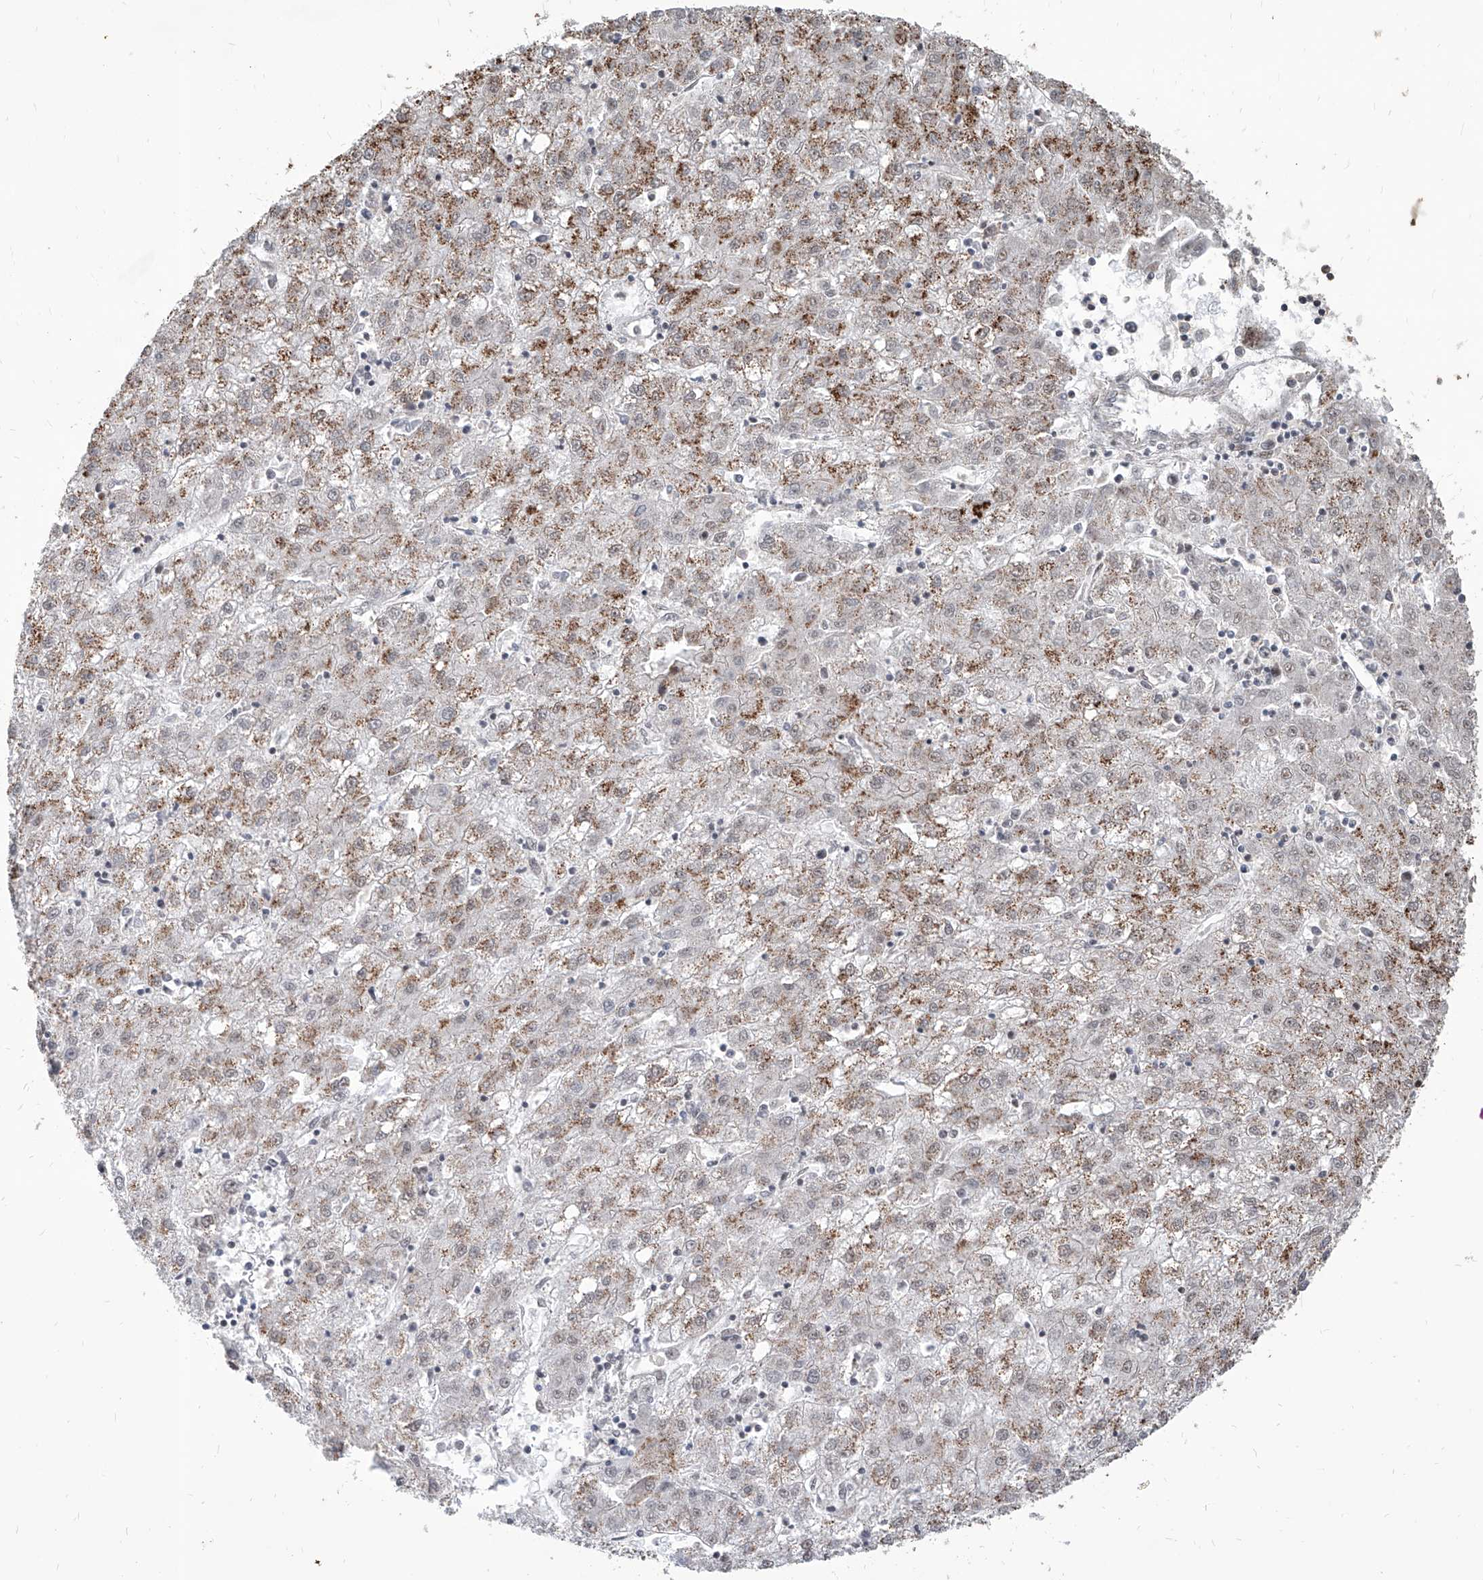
{"staining": {"intensity": "moderate", "quantity": "25%-75%", "location": "cytoplasmic/membranous"}, "tissue": "liver cancer", "cell_type": "Tumor cells", "image_type": "cancer", "snomed": [{"axis": "morphology", "description": "Carcinoma, Hepatocellular, NOS"}, {"axis": "topography", "description": "Liver"}], "caption": "Human liver cancer stained with a brown dye shows moderate cytoplasmic/membranous positive staining in about 25%-75% of tumor cells.", "gene": "IRF2", "patient": {"sex": "male", "age": 72}}